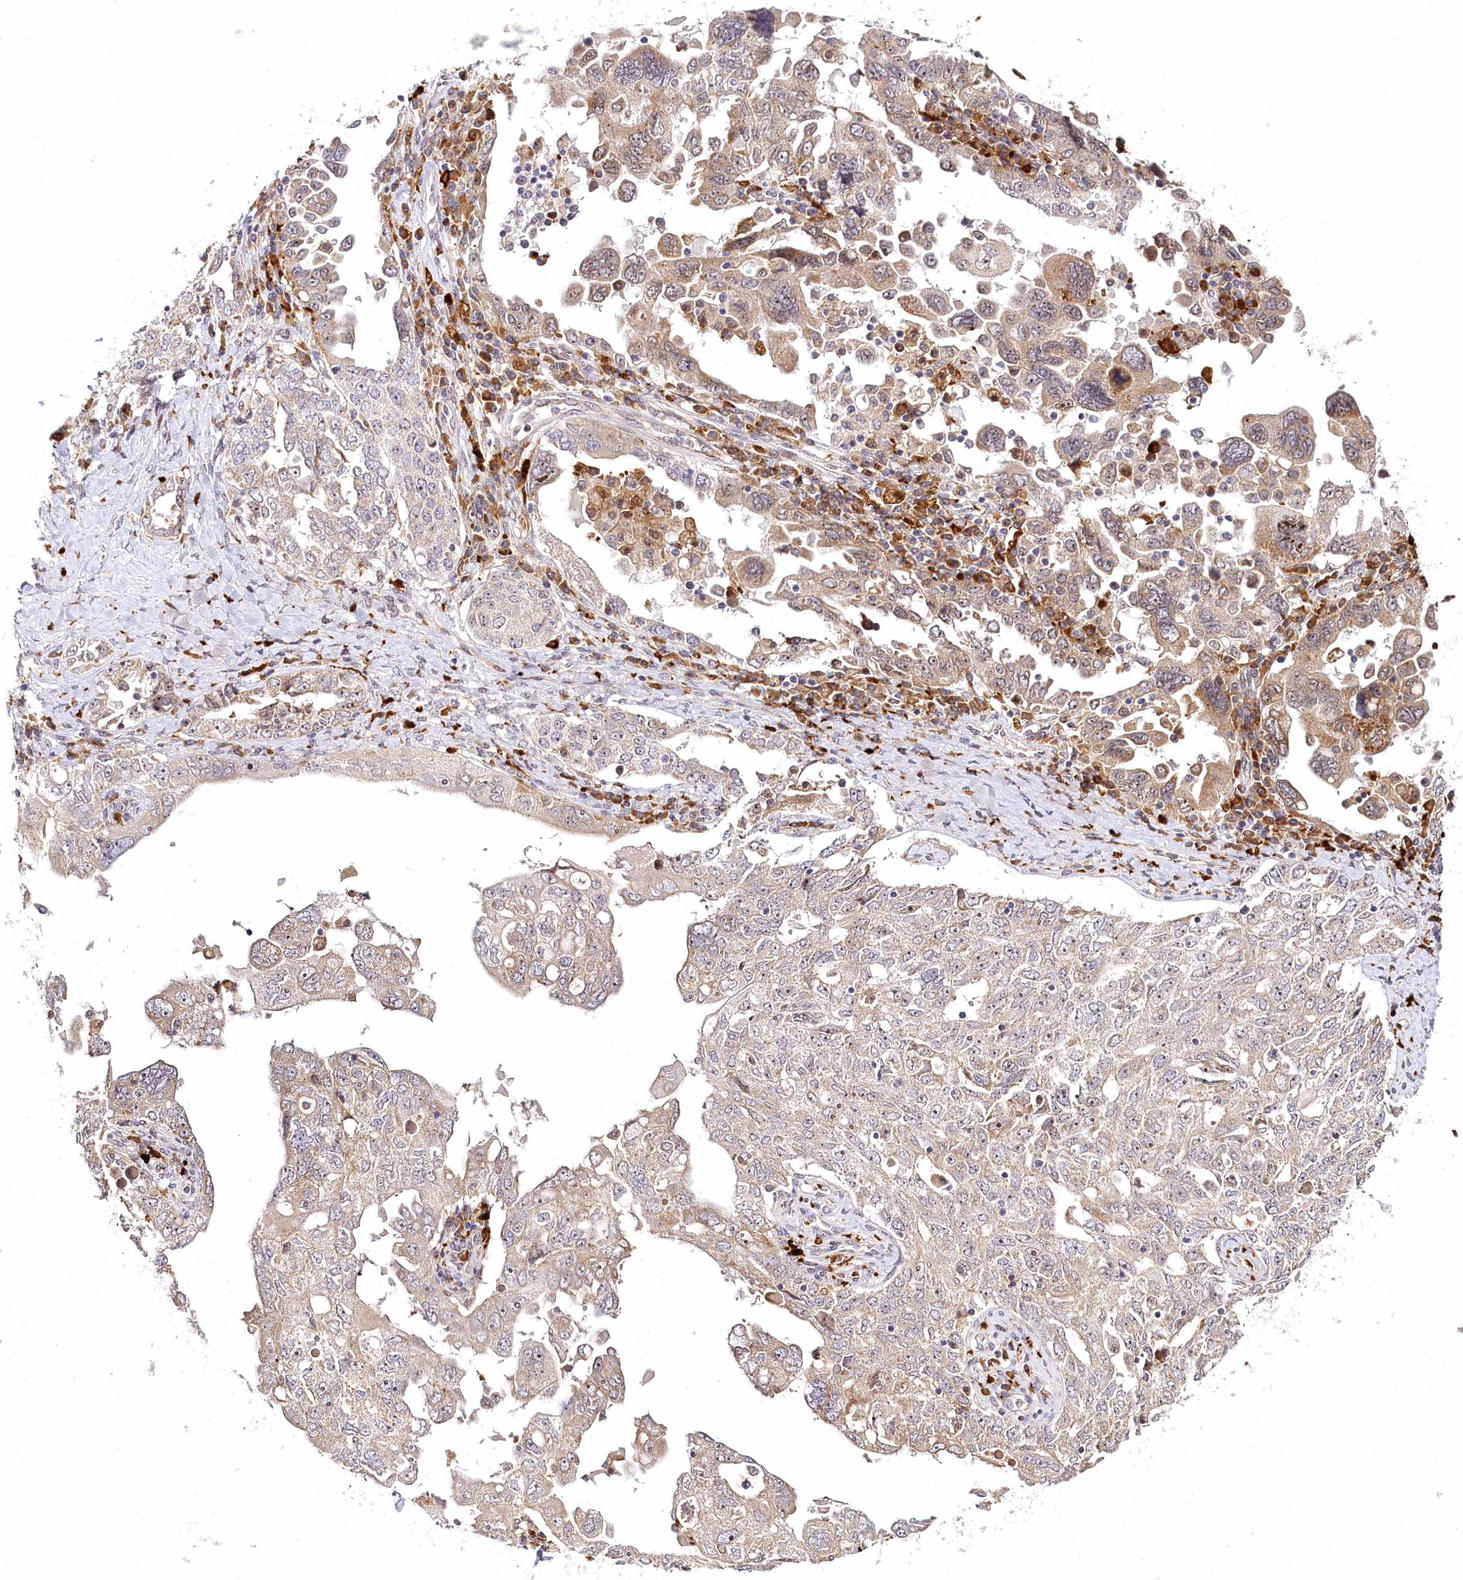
{"staining": {"intensity": "weak", "quantity": ">75%", "location": "cytoplasmic/membranous"}, "tissue": "ovarian cancer", "cell_type": "Tumor cells", "image_type": "cancer", "snomed": [{"axis": "morphology", "description": "Carcinoma, endometroid"}, {"axis": "topography", "description": "Ovary"}], "caption": "Immunohistochemical staining of human endometroid carcinoma (ovarian) demonstrates low levels of weak cytoplasmic/membranous expression in approximately >75% of tumor cells. The protein is shown in brown color, while the nuclei are stained blue.", "gene": "WDR36", "patient": {"sex": "female", "age": 62}}